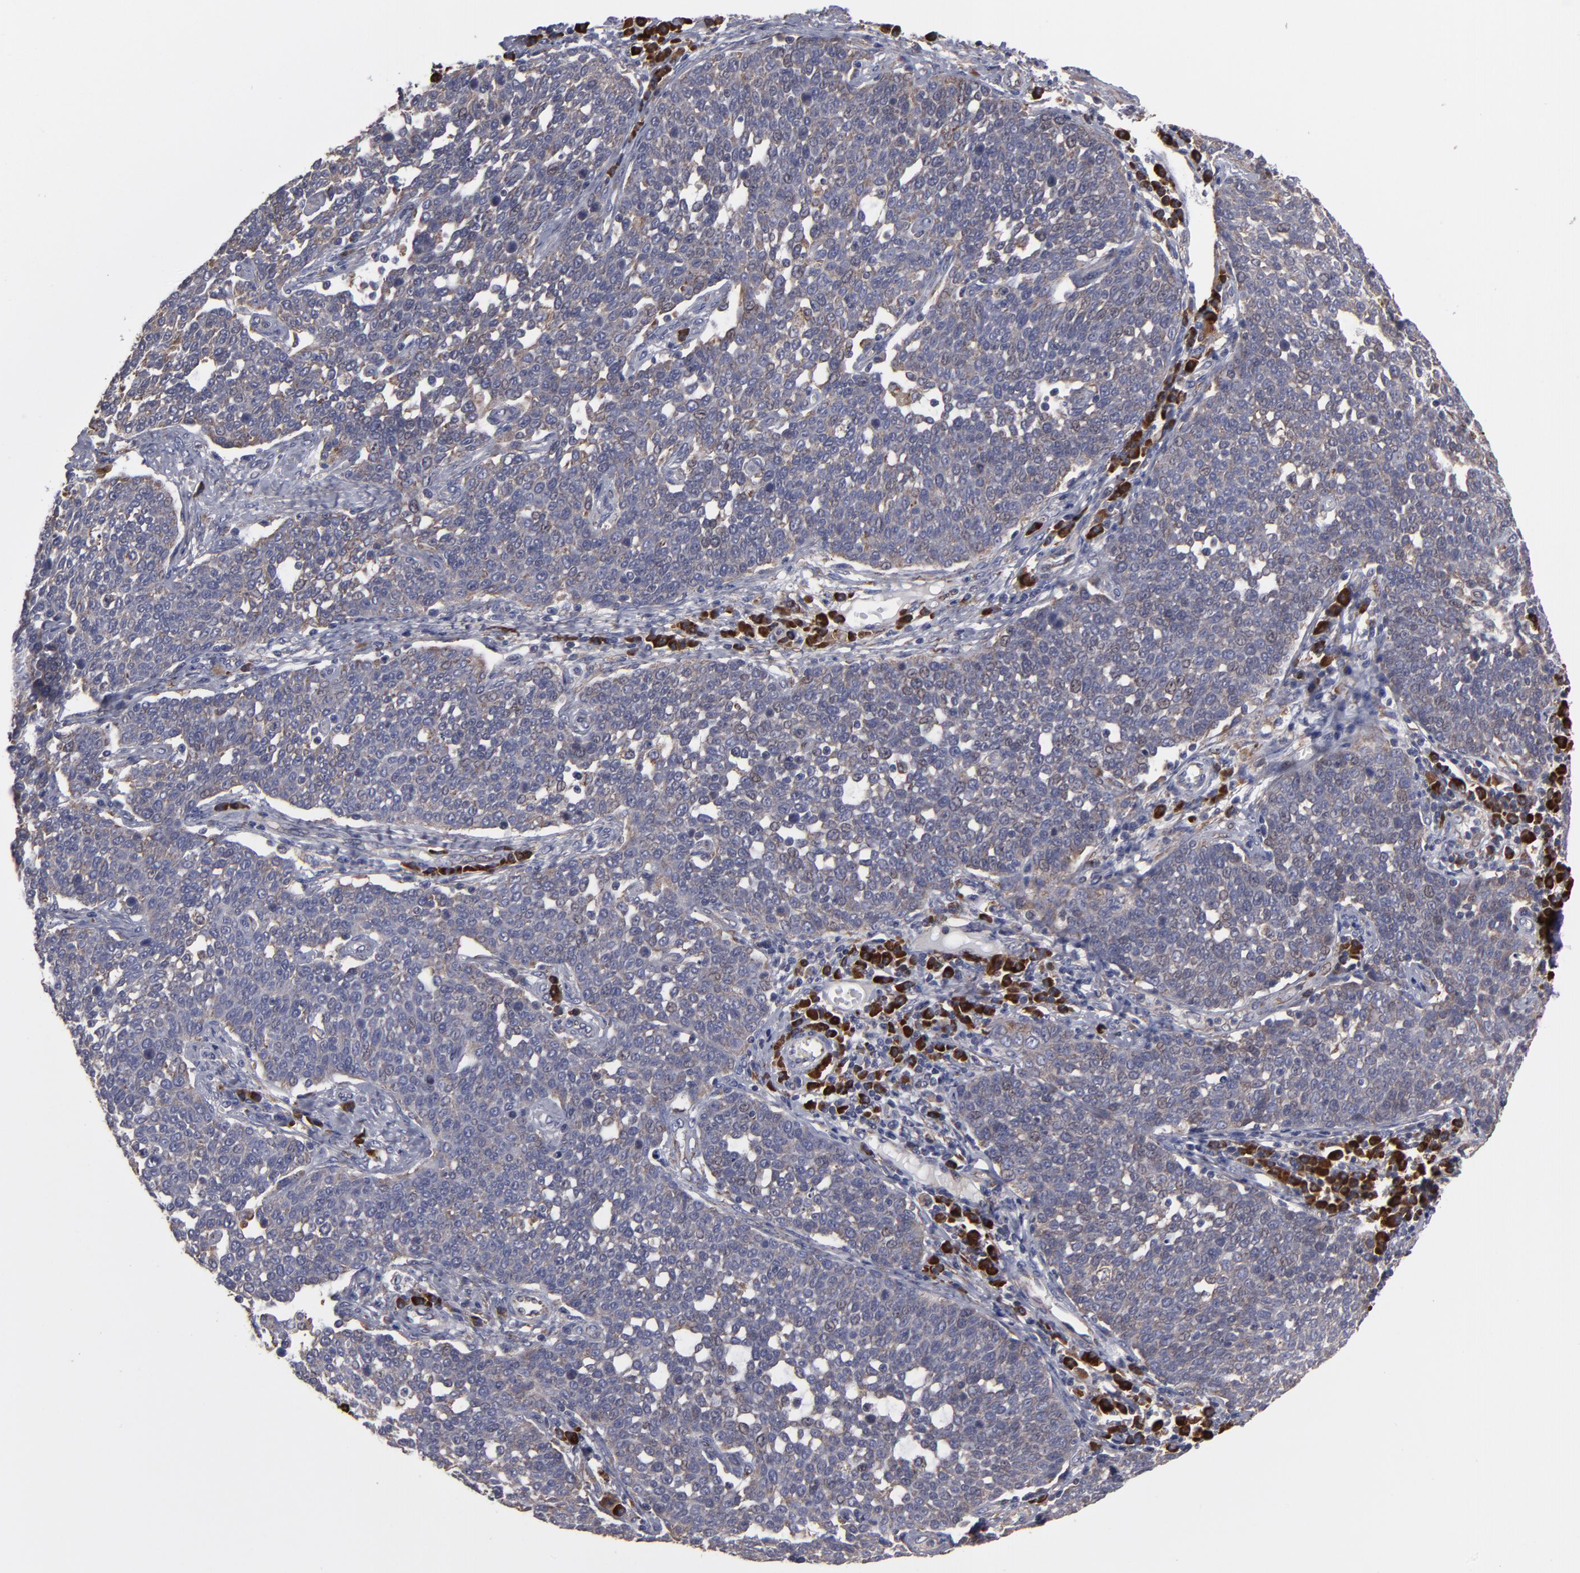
{"staining": {"intensity": "weak", "quantity": ">75%", "location": "cytoplasmic/membranous"}, "tissue": "cervical cancer", "cell_type": "Tumor cells", "image_type": "cancer", "snomed": [{"axis": "morphology", "description": "Squamous cell carcinoma, NOS"}, {"axis": "topography", "description": "Cervix"}], "caption": "Immunohistochemical staining of cervical cancer (squamous cell carcinoma) demonstrates low levels of weak cytoplasmic/membranous protein staining in about >75% of tumor cells.", "gene": "SND1", "patient": {"sex": "female", "age": 34}}